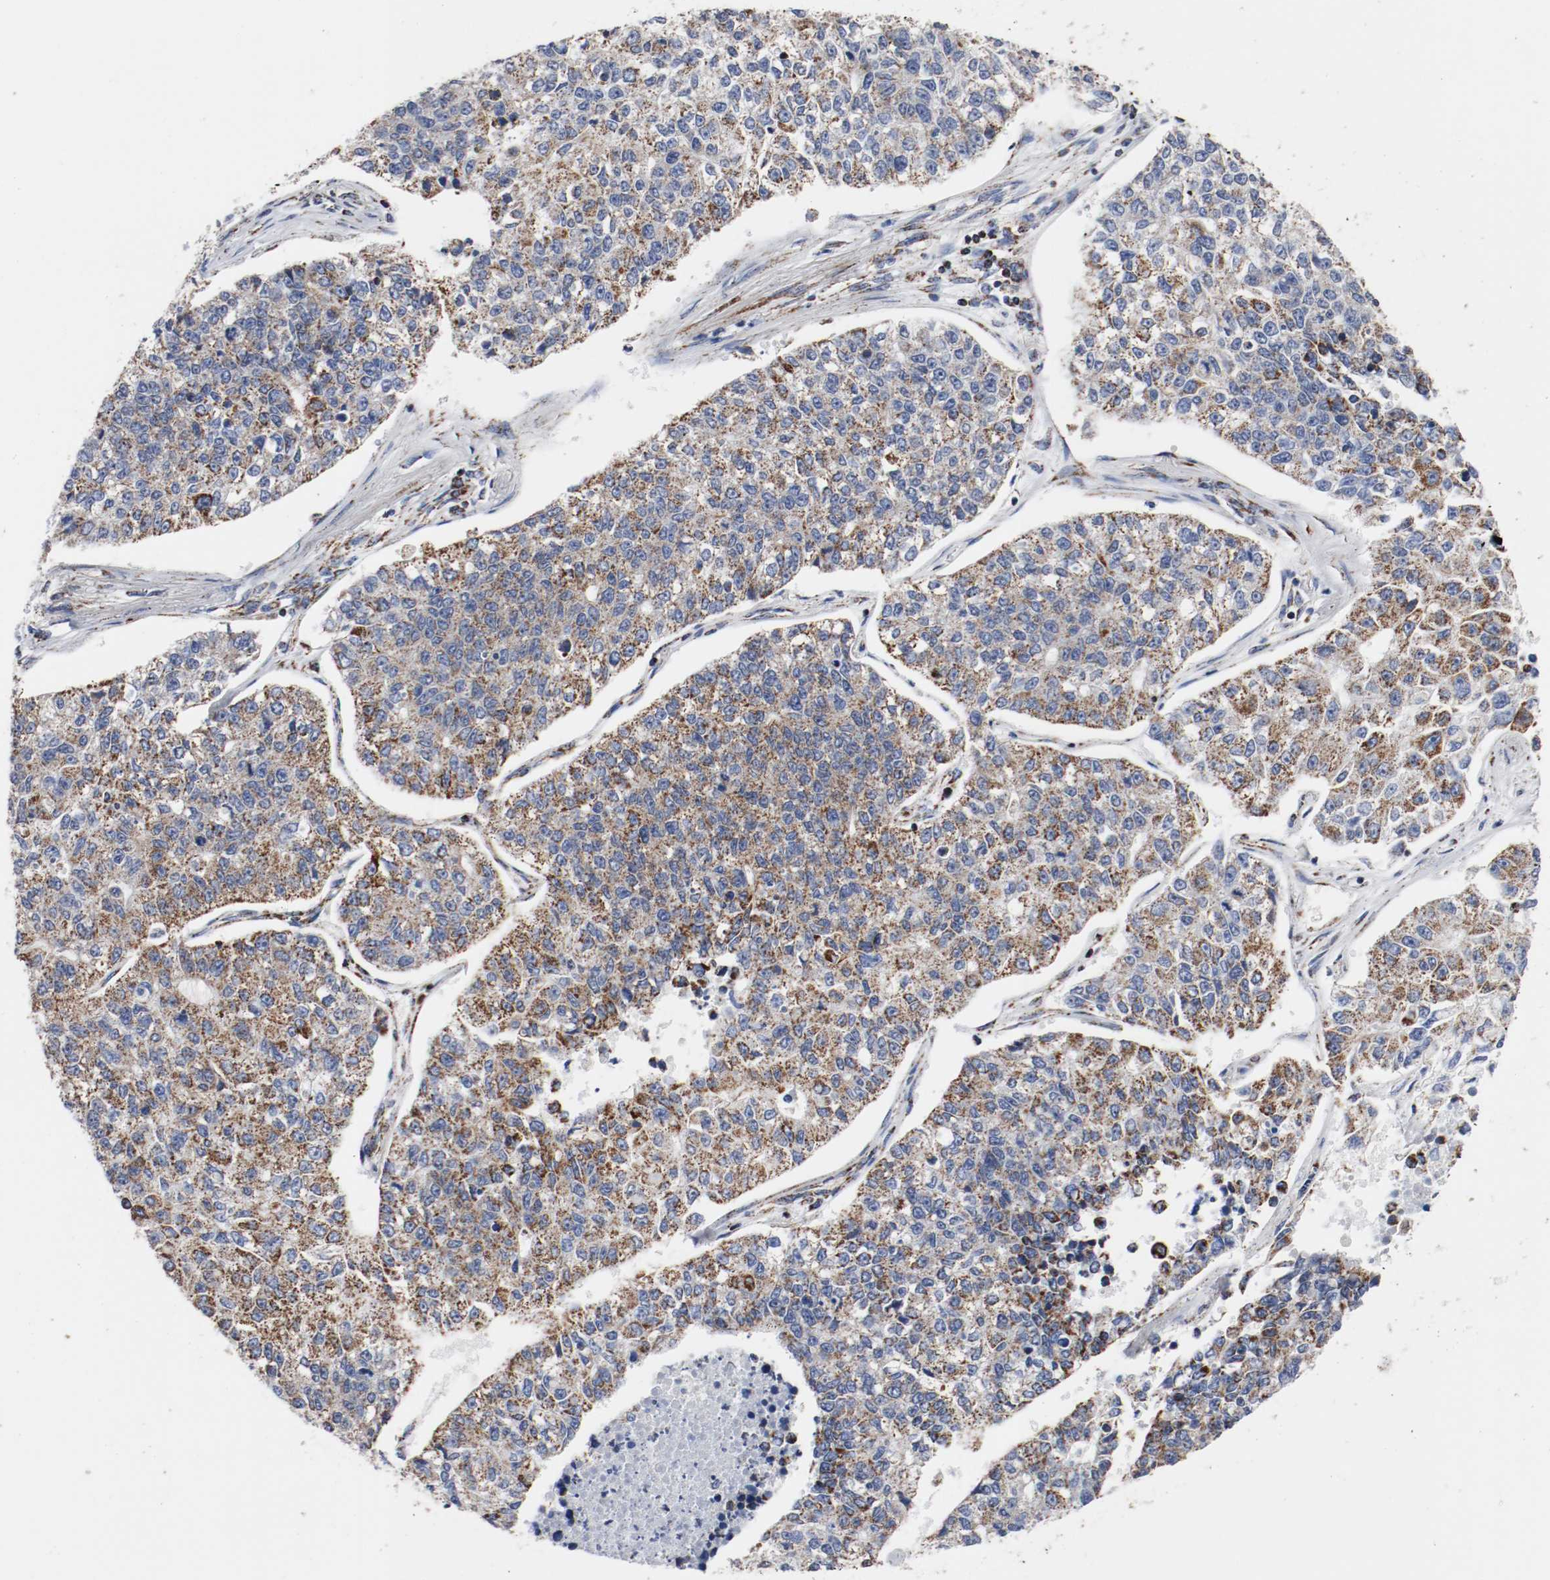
{"staining": {"intensity": "moderate", "quantity": ">75%", "location": "cytoplasmic/membranous"}, "tissue": "lung cancer", "cell_type": "Tumor cells", "image_type": "cancer", "snomed": [{"axis": "morphology", "description": "Adenocarcinoma, NOS"}, {"axis": "topography", "description": "Lung"}], "caption": "Lung adenocarcinoma tissue reveals moderate cytoplasmic/membranous positivity in about >75% of tumor cells (DAB = brown stain, brightfield microscopy at high magnification).", "gene": "TUBD1", "patient": {"sex": "male", "age": 49}}